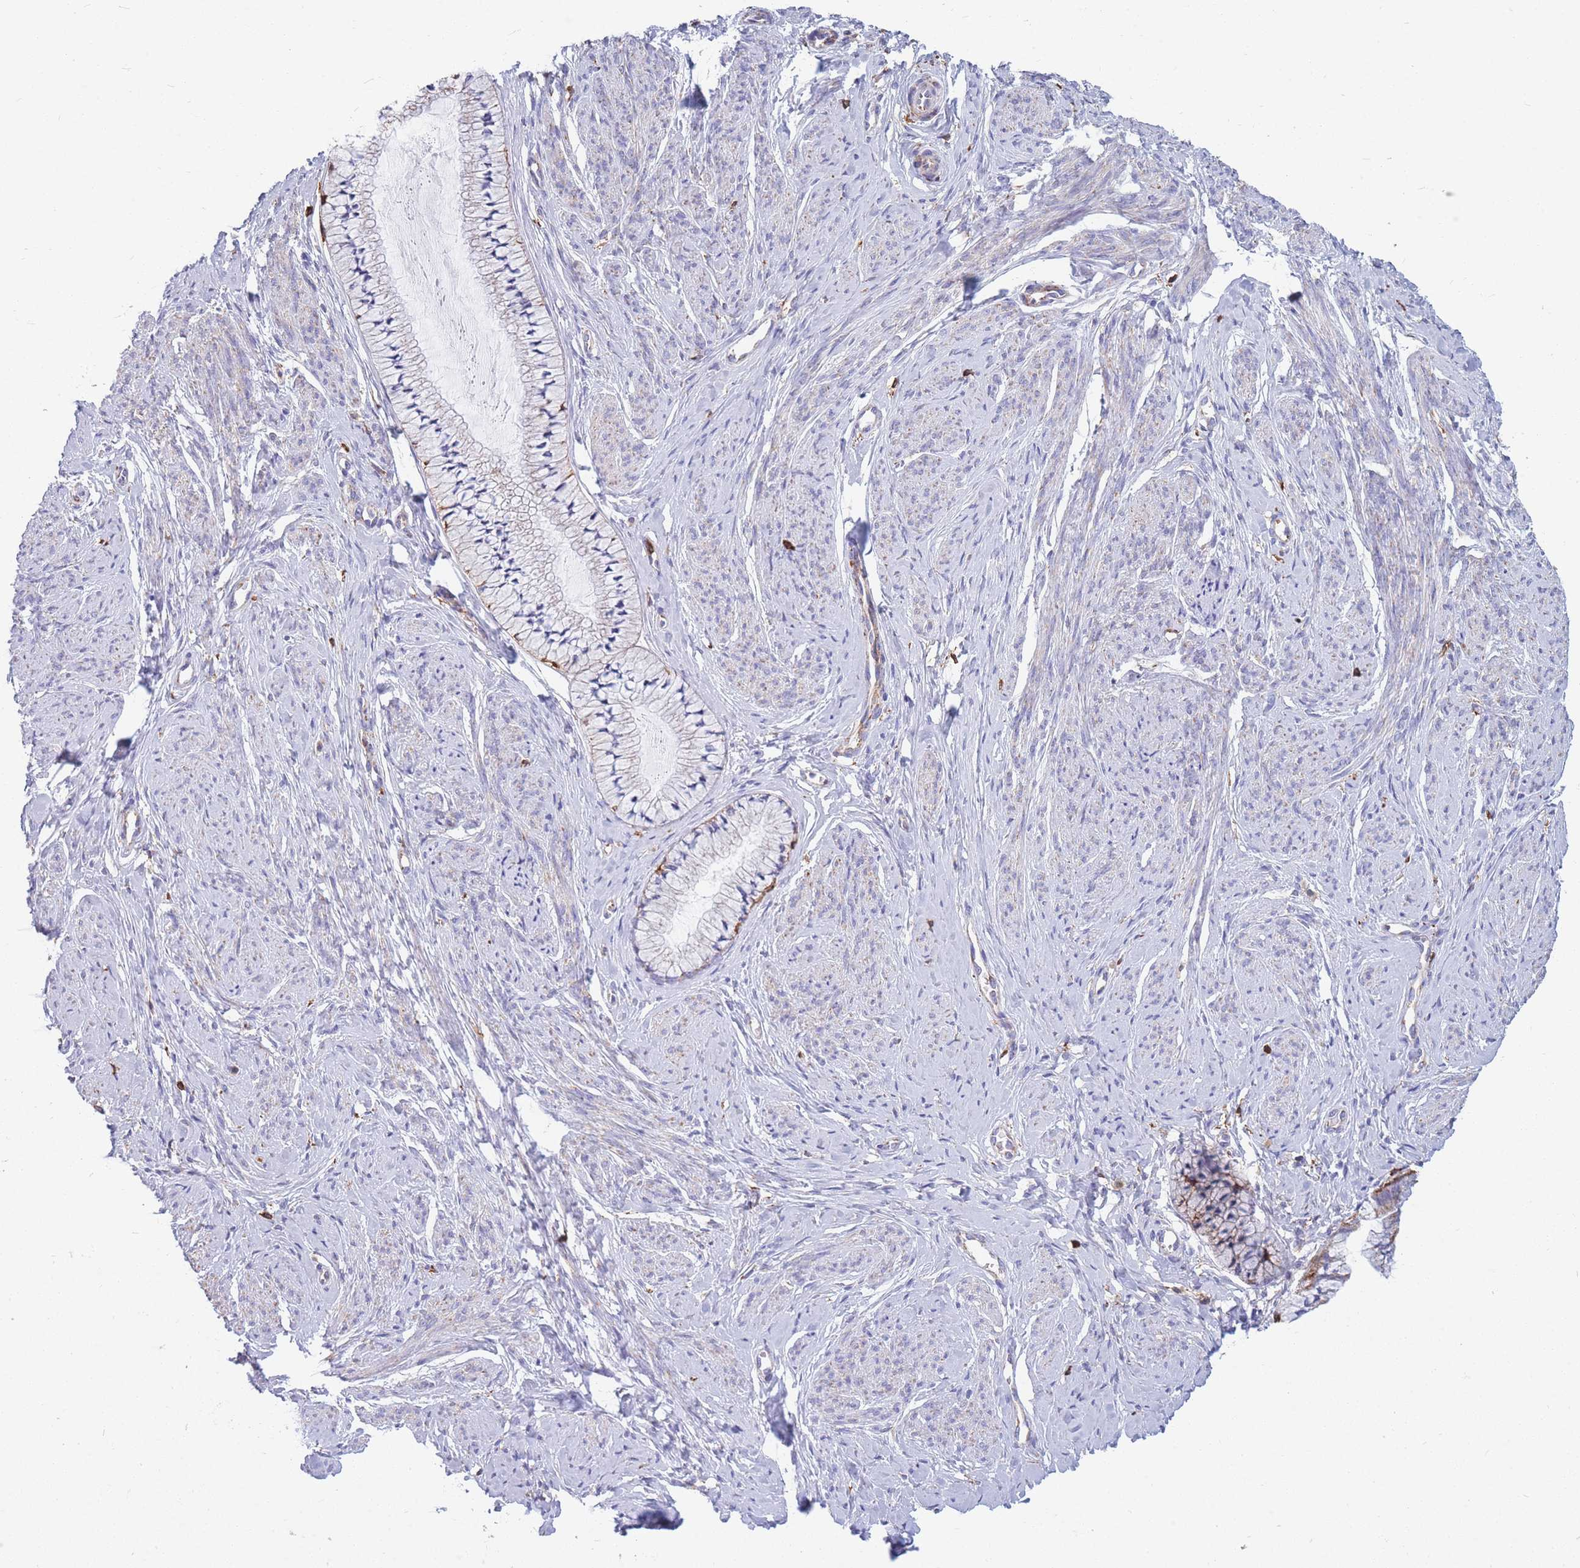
{"staining": {"intensity": "weak", "quantity": "<25%", "location": "cytoplasmic/membranous"}, "tissue": "cervix", "cell_type": "Glandular cells", "image_type": "normal", "snomed": [{"axis": "morphology", "description": "Normal tissue, NOS"}, {"axis": "topography", "description": "Cervix"}], "caption": "Immunohistochemistry (IHC) histopathology image of unremarkable cervix stained for a protein (brown), which exhibits no staining in glandular cells.", "gene": "MRPL54", "patient": {"sex": "female", "age": 42}}